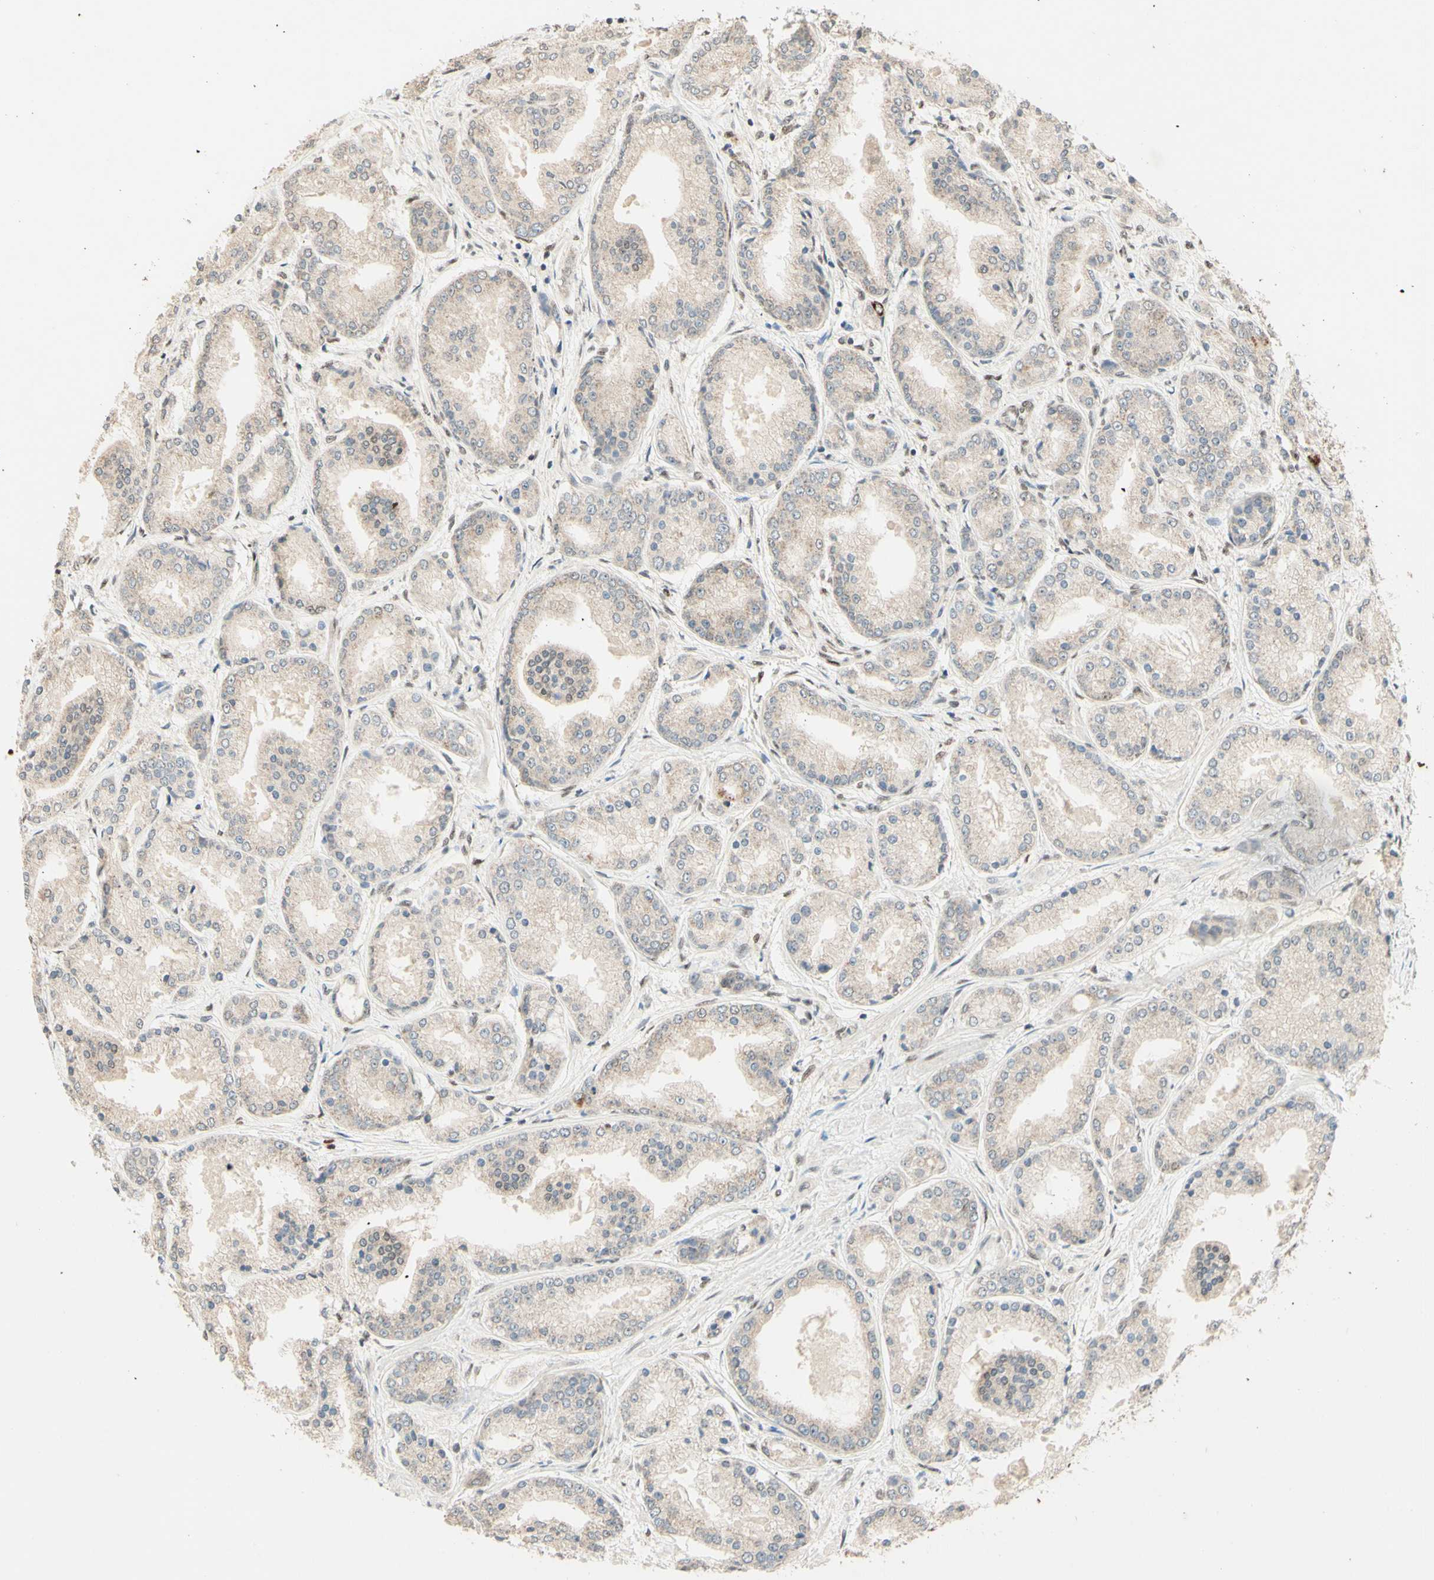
{"staining": {"intensity": "weak", "quantity": ">75%", "location": "cytoplasmic/membranous"}, "tissue": "prostate cancer", "cell_type": "Tumor cells", "image_type": "cancer", "snomed": [{"axis": "morphology", "description": "Adenocarcinoma, High grade"}, {"axis": "topography", "description": "Prostate"}], "caption": "Protein staining reveals weak cytoplasmic/membranous positivity in about >75% of tumor cells in prostate cancer.", "gene": "NR3C1", "patient": {"sex": "male", "age": 59}}